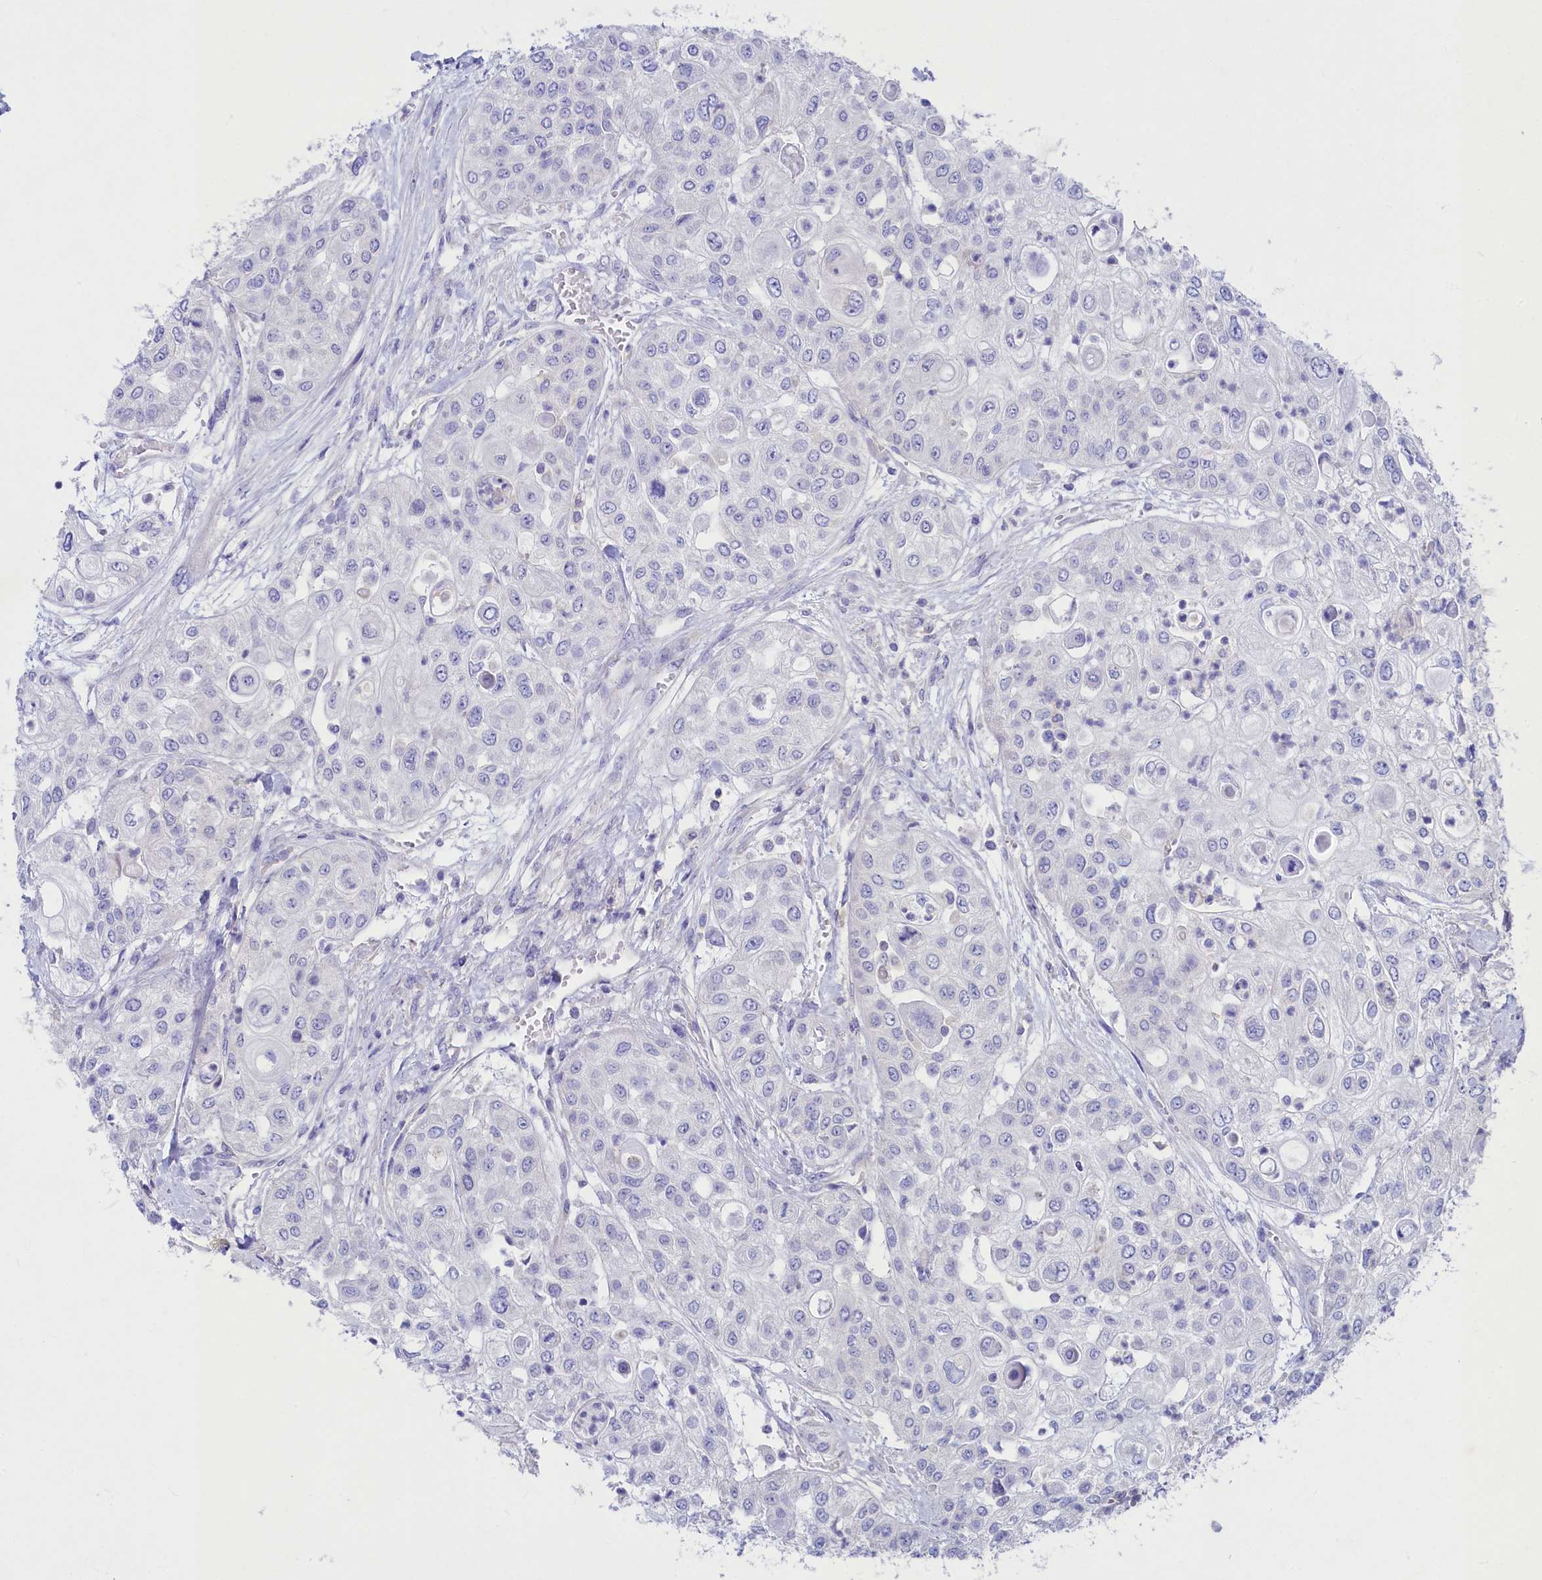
{"staining": {"intensity": "negative", "quantity": "none", "location": "none"}, "tissue": "urothelial cancer", "cell_type": "Tumor cells", "image_type": "cancer", "snomed": [{"axis": "morphology", "description": "Urothelial carcinoma, High grade"}, {"axis": "topography", "description": "Urinary bladder"}], "caption": "Immunohistochemistry image of human urothelial cancer stained for a protein (brown), which reveals no expression in tumor cells.", "gene": "VPS26B", "patient": {"sex": "female", "age": 79}}